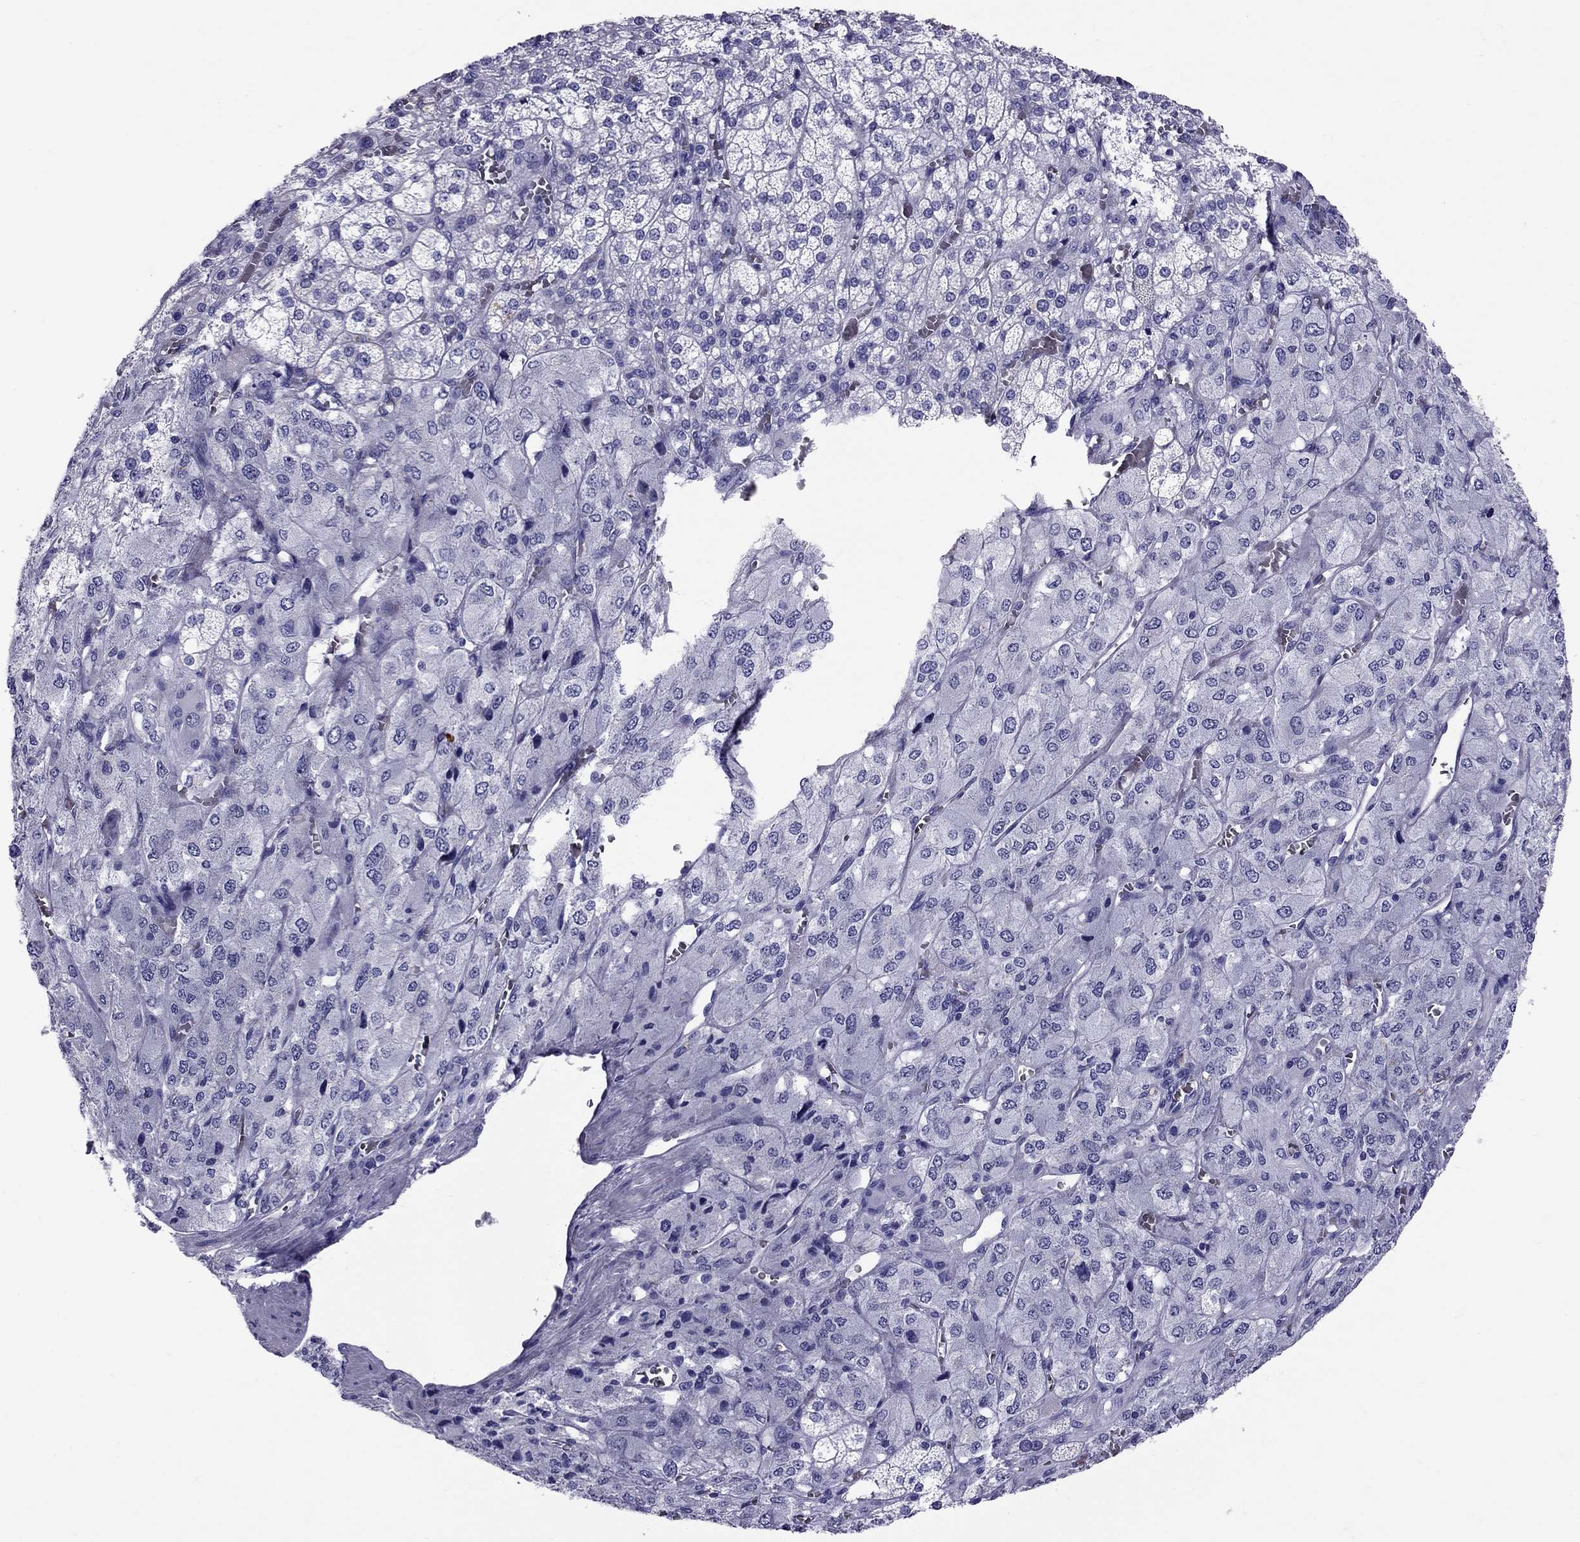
{"staining": {"intensity": "negative", "quantity": "none", "location": "none"}, "tissue": "adrenal gland", "cell_type": "Glandular cells", "image_type": "normal", "snomed": [{"axis": "morphology", "description": "Normal tissue, NOS"}, {"axis": "topography", "description": "Adrenal gland"}], "caption": "Glandular cells are negative for brown protein staining in normal adrenal gland. The staining is performed using DAB (3,3'-diaminobenzidine) brown chromogen with nuclei counter-stained in using hematoxylin.", "gene": "AVPR1B", "patient": {"sex": "female", "age": 60}}